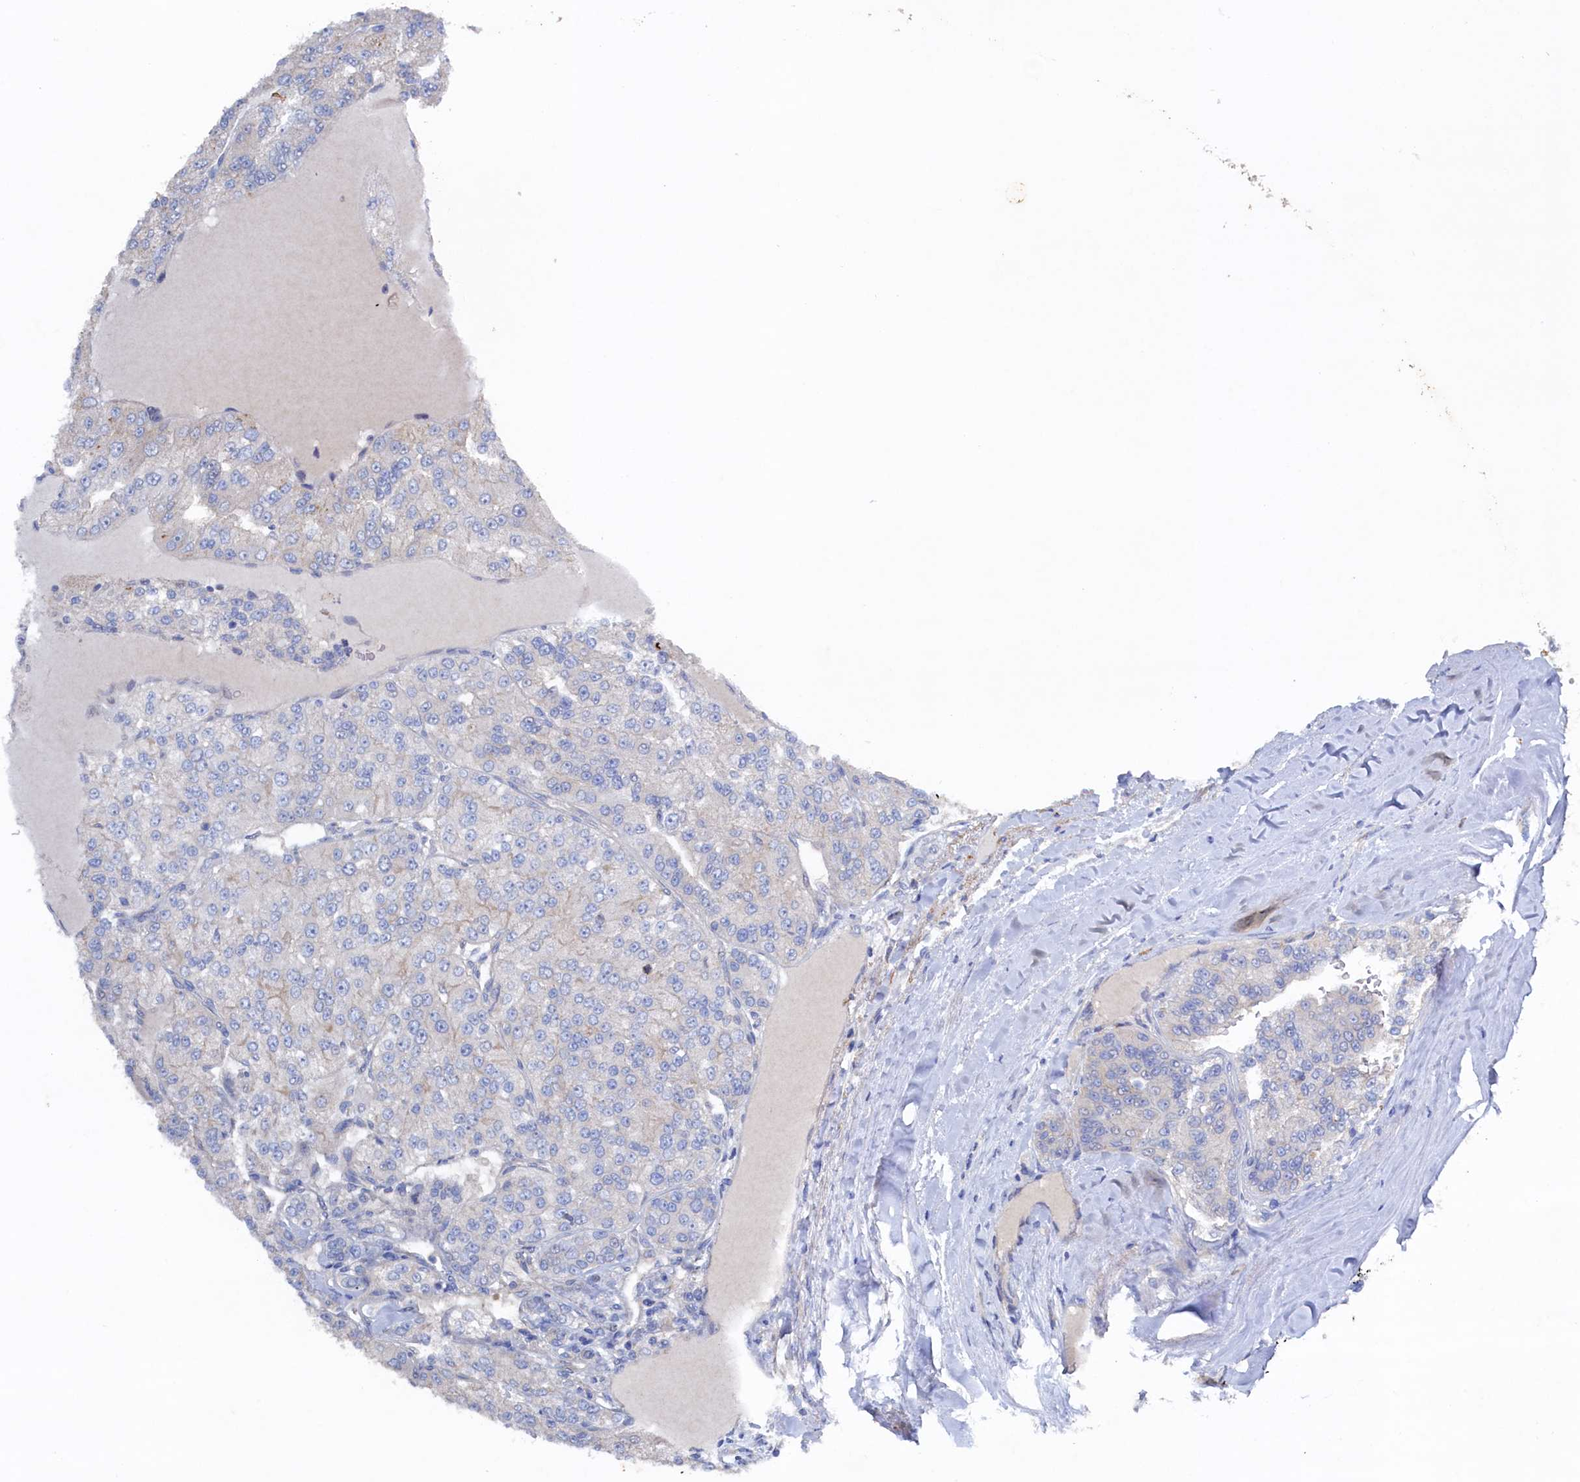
{"staining": {"intensity": "negative", "quantity": "none", "location": "none"}, "tissue": "renal cancer", "cell_type": "Tumor cells", "image_type": "cancer", "snomed": [{"axis": "morphology", "description": "Adenocarcinoma, NOS"}, {"axis": "topography", "description": "Kidney"}], "caption": "There is no significant expression in tumor cells of renal adenocarcinoma.", "gene": "CBLIF", "patient": {"sex": "female", "age": 63}}